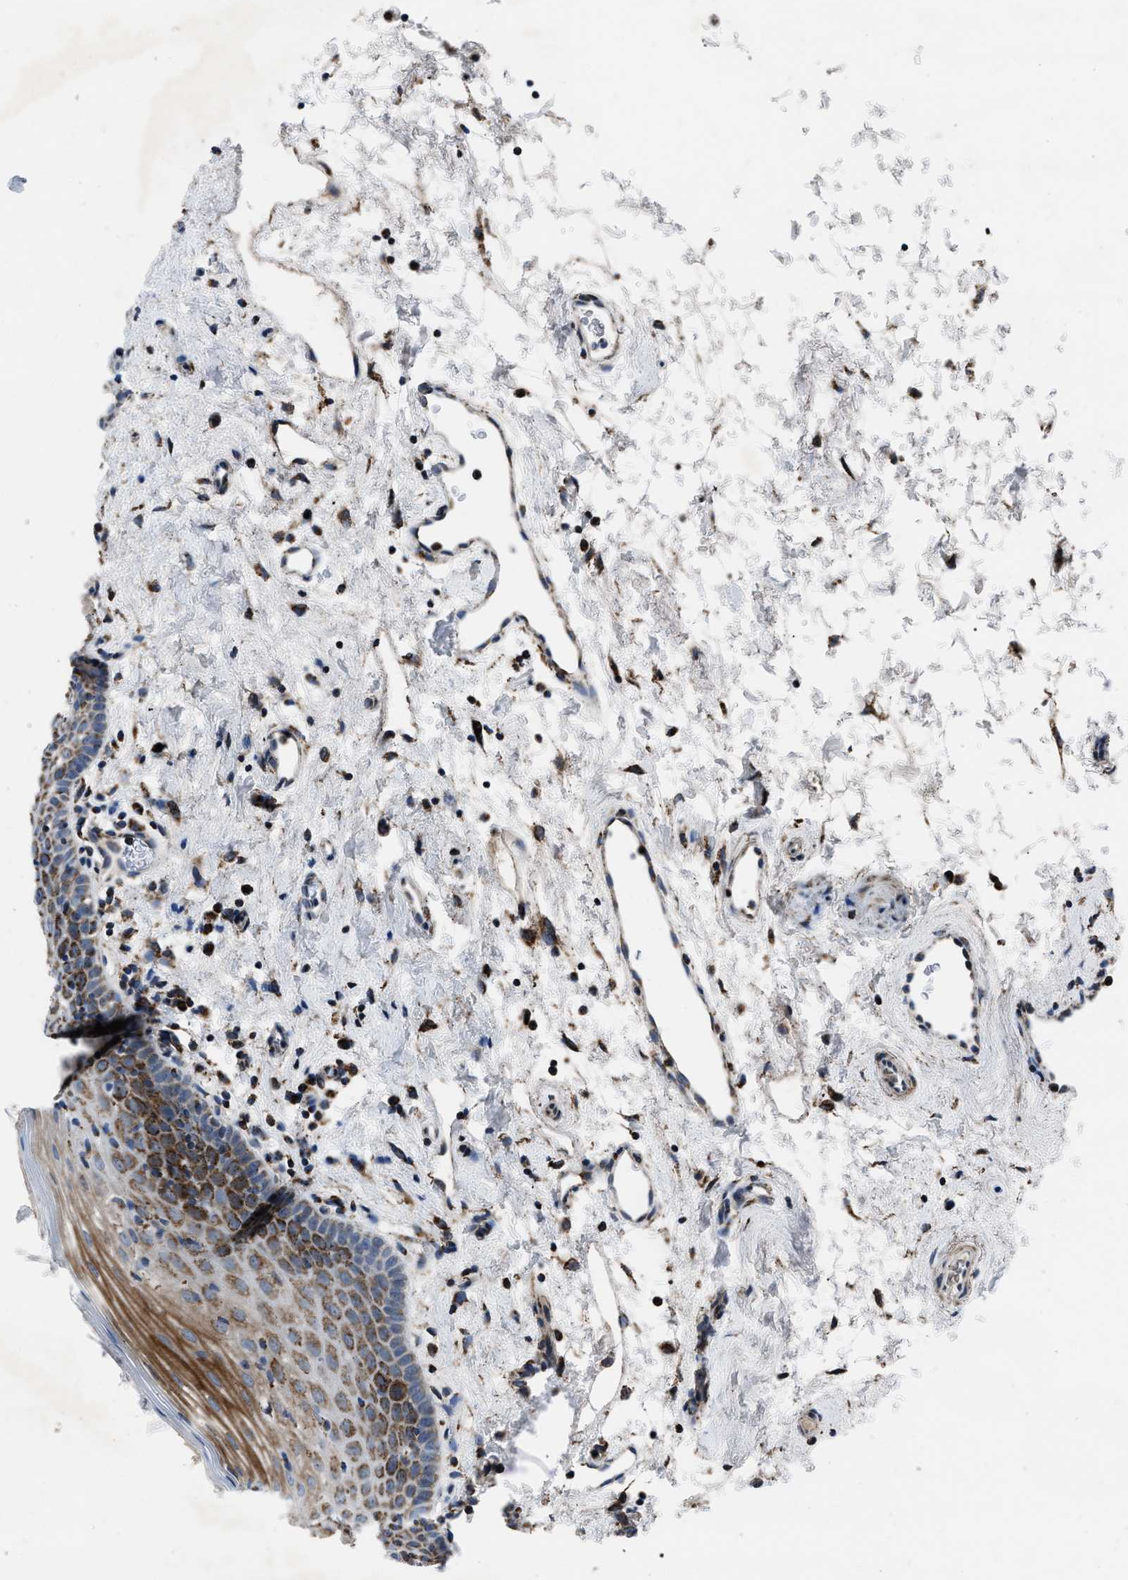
{"staining": {"intensity": "strong", "quantity": "25%-75%", "location": "cytoplasmic/membranous"}, "tissue": "oral mucosa", "cell_type": "Squamous epithelial cells", "image_type": "normal", "snomed": [{"axis": "morphology", "description": "Normal tissue, NOS"}, {"axis": "topography", "description": "Oral tissue"}], "caption": "The histopathology image exhibits immunohistochemical staining of normal oral mucosa. There is strong cytoplasmic/membranous positivity is present in approximately 25%-75% of squamous epithelial cells.", "gene": "NSD3", "patient": {"sex": "male", "age": 66}}